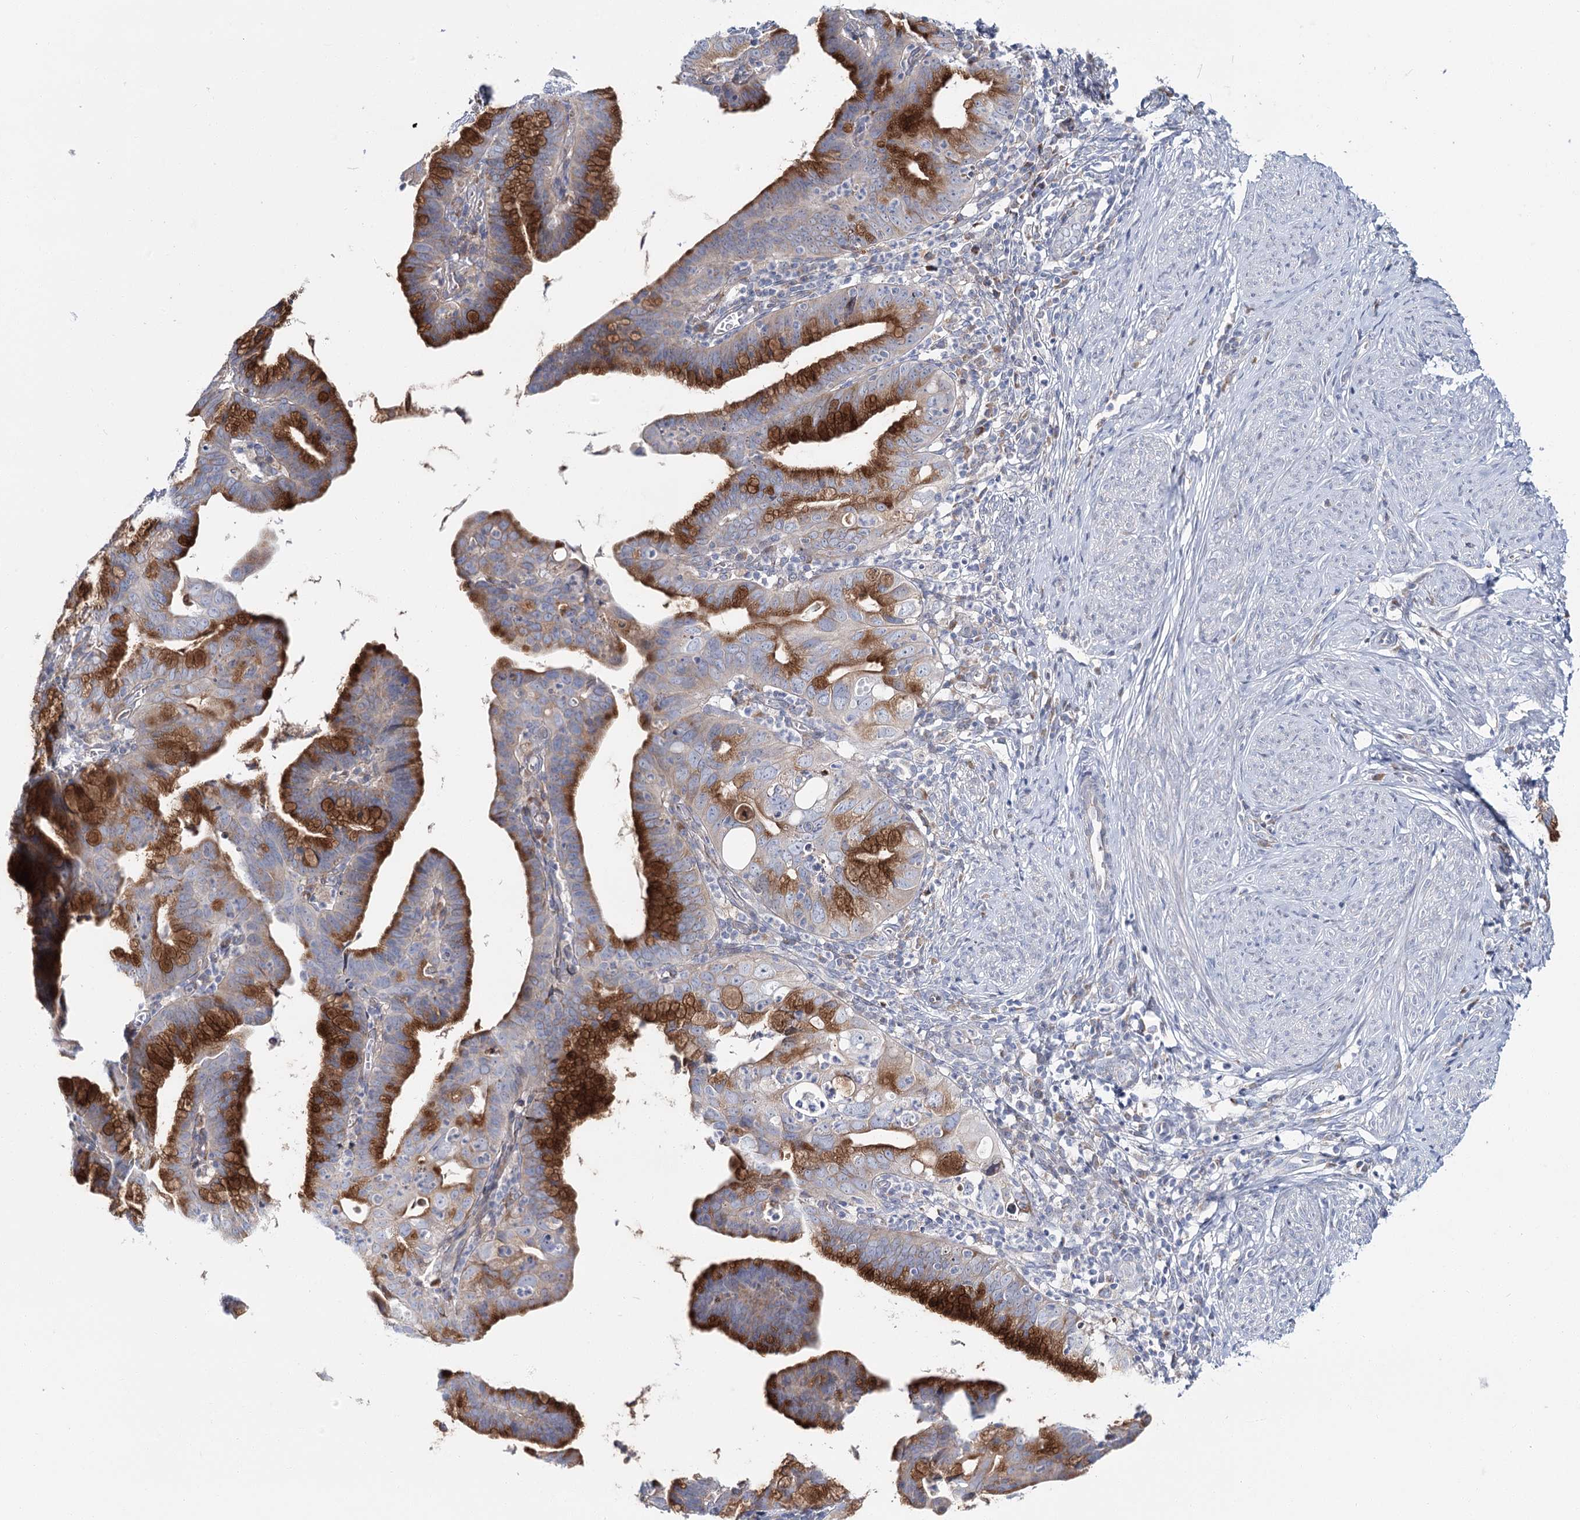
{"staining": {"intensity": "strong", "quantity": "25%-75%", "location": "cytoplasmic/membranous"}, "tissue": "cervical cancer", "cell_type": "Tumor cells", "image_type": "cancer", "snomed": [{"axis": "morphology", "description": "Adenocarcinoma, NOS"}, {"axis": "topography", "description": "Cervix"}], "caption": "Immunohistochemical staining of human cervical cancer exhibits high levels of strong cytoplasmic/membranous protein positivity in about 25%-75% of tumor cells.", "gene": "CPLANE1", "patient": {"sex": "female", "age": 36}}